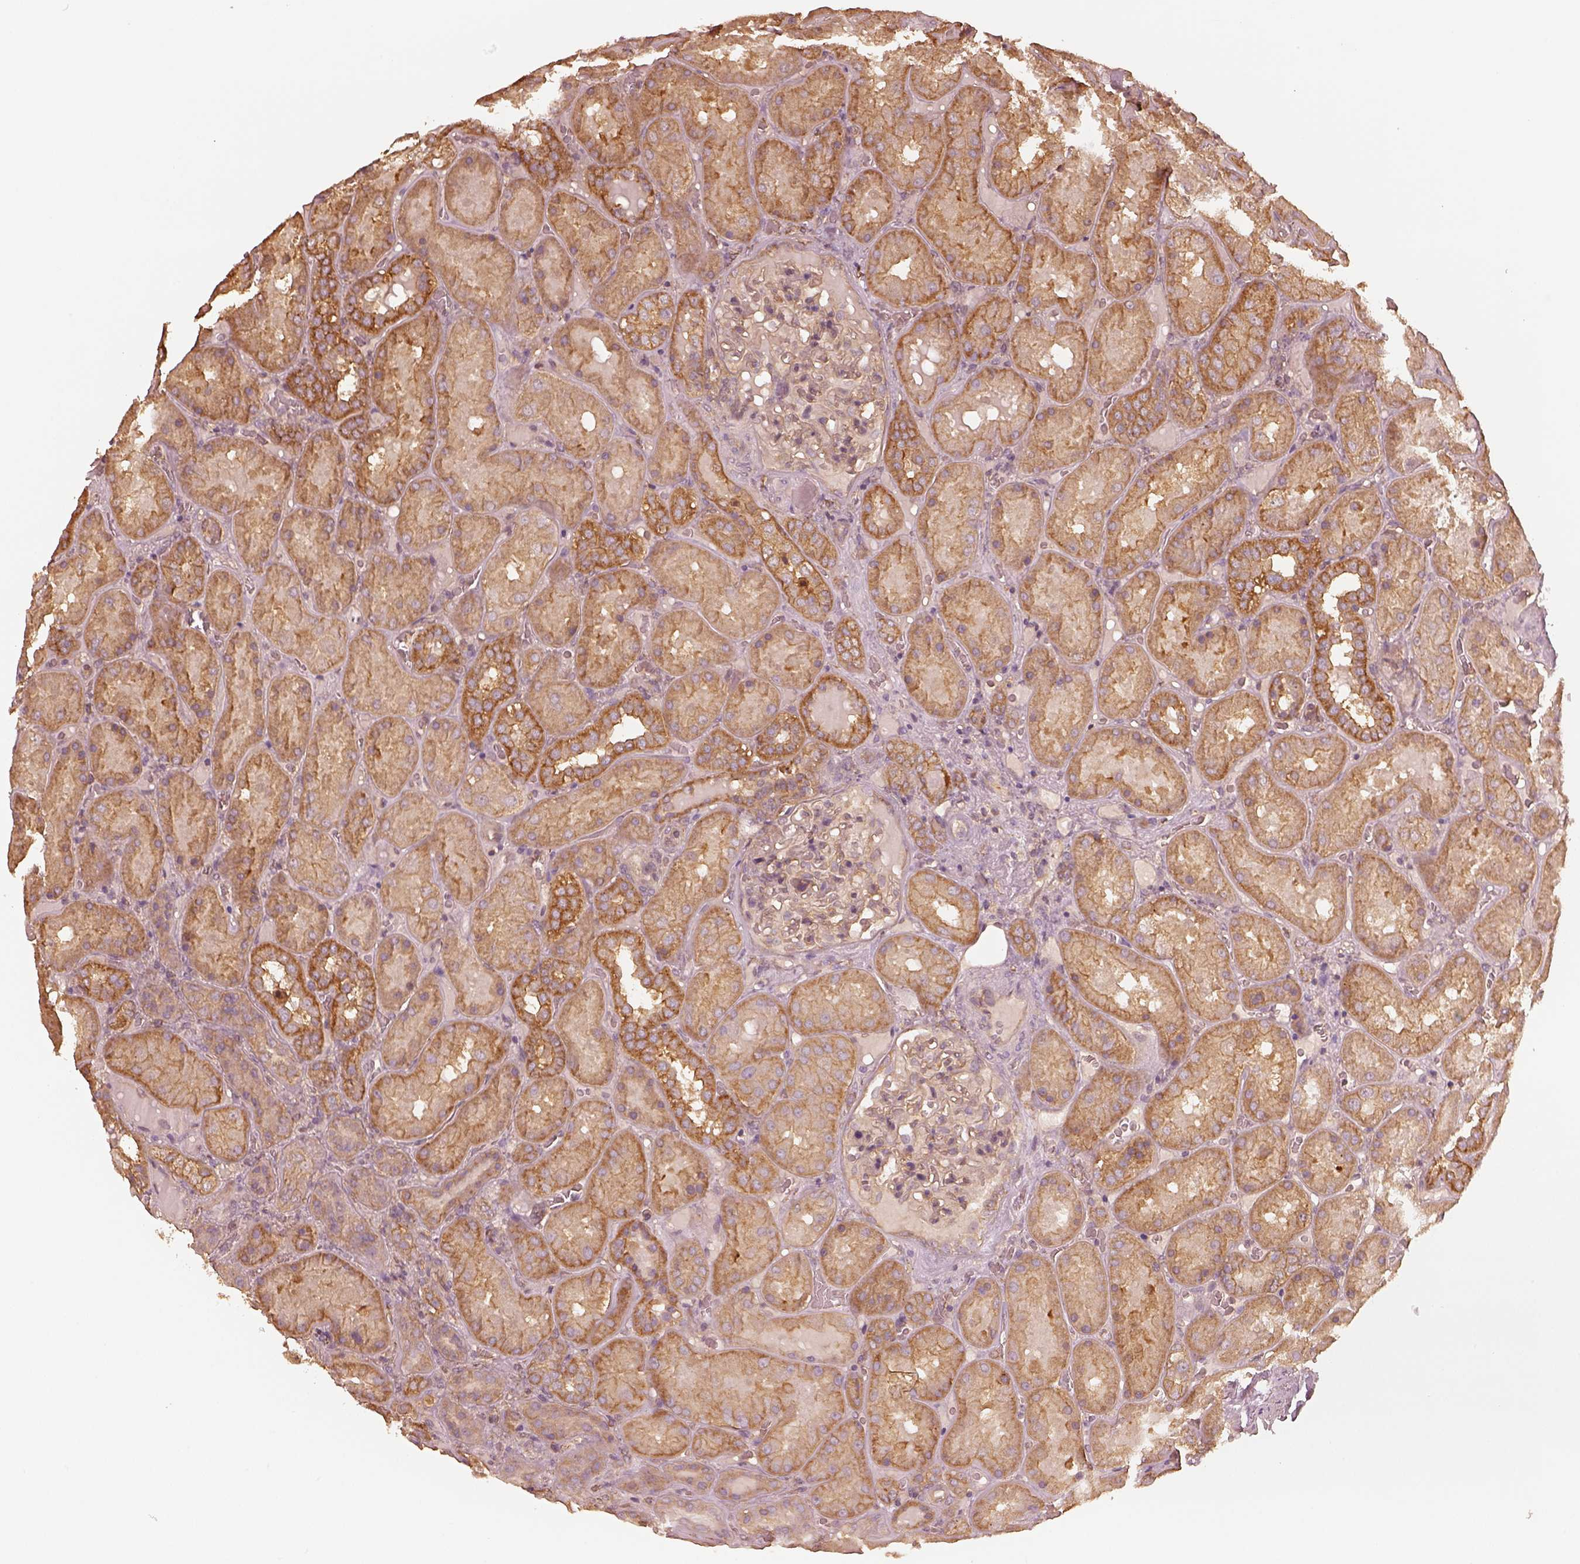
{"staining": {"intensity": "moderate", "quantity": "<25%", "location": "cytoplasmic/membranous"}, "tissue": "kidney", "cell_type": "Cells in glomeruli", "image_type": "normal", "snomed": [{"axis": "morphology", "description": "Normal tissue, NOS"}, {"axis": "topography", "description": "Kidney"}], "caption": "A histopathology image of kidney stained for a protein demonstrates moderate cytoplasmic/membranous brown staining in cells in glomeruli.", "gene": "WDR7", "patient": {"sex": "male", "age": 73}}